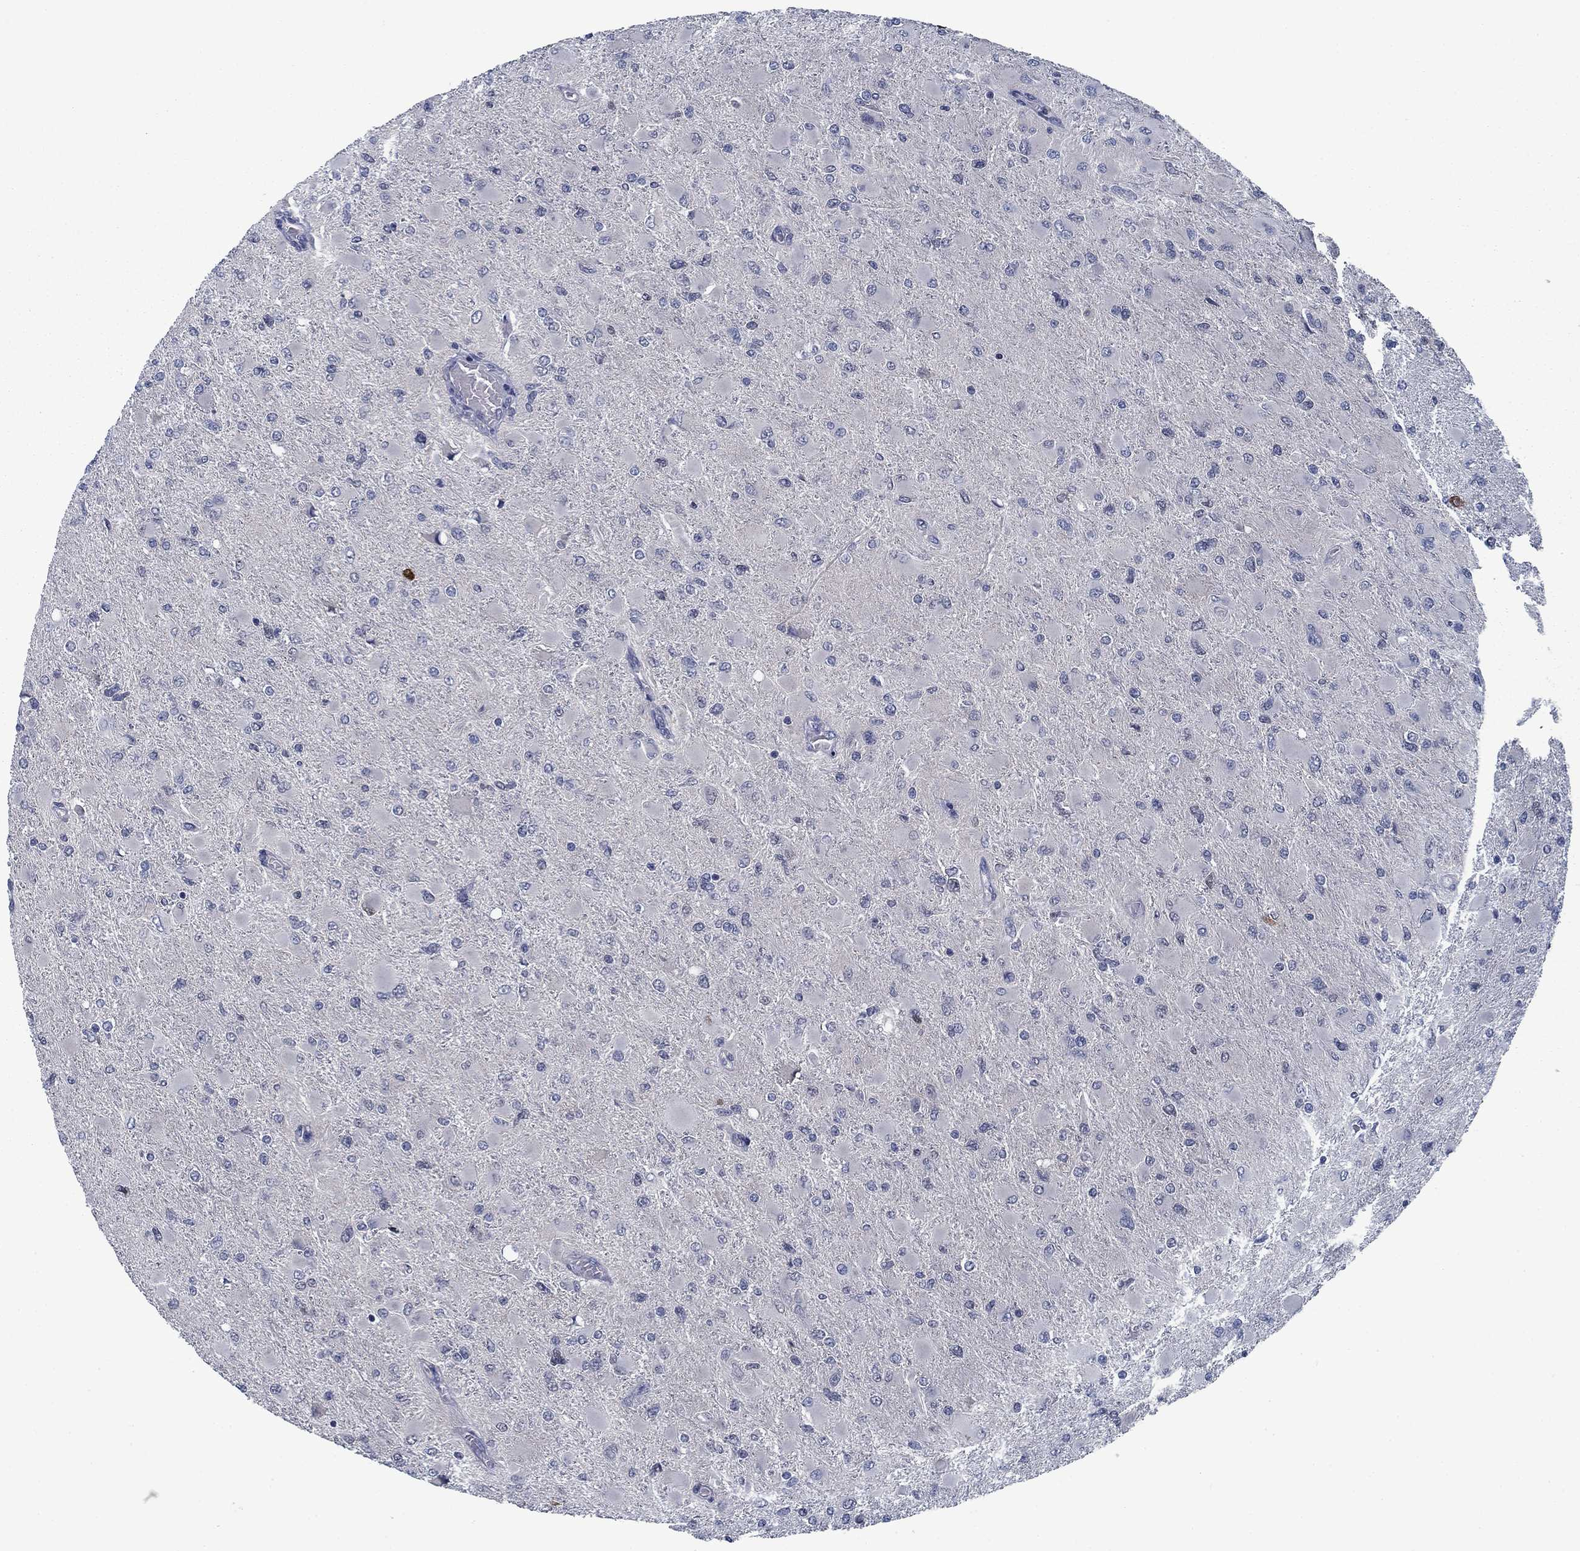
{"staining": {"intensity": "negative", "quantity": "none", "location": "none"}, "tissue": "glioma", "cell_type": "Tumor cells", "image_type": "cancer", "snomed": [{"axis": "morphology", "description": "Glioma, malignant, High grade"}, {"axis": "topography", "description": "Cerebral cortex"}], "caption": "The immunohistochemistry (IHC) photomicrograph has no significant expression in tumor cells of malignant glioma (high-grade) tissue. (Stains: DAB (3,3'-diaminobenzidine) immunohistochemistry with hematoxylin counter stain, Microscopy: brightfield microscopy at high magnification).", "gene": "PNMA8A", "patient": {"sex": "female", "age": 36}}